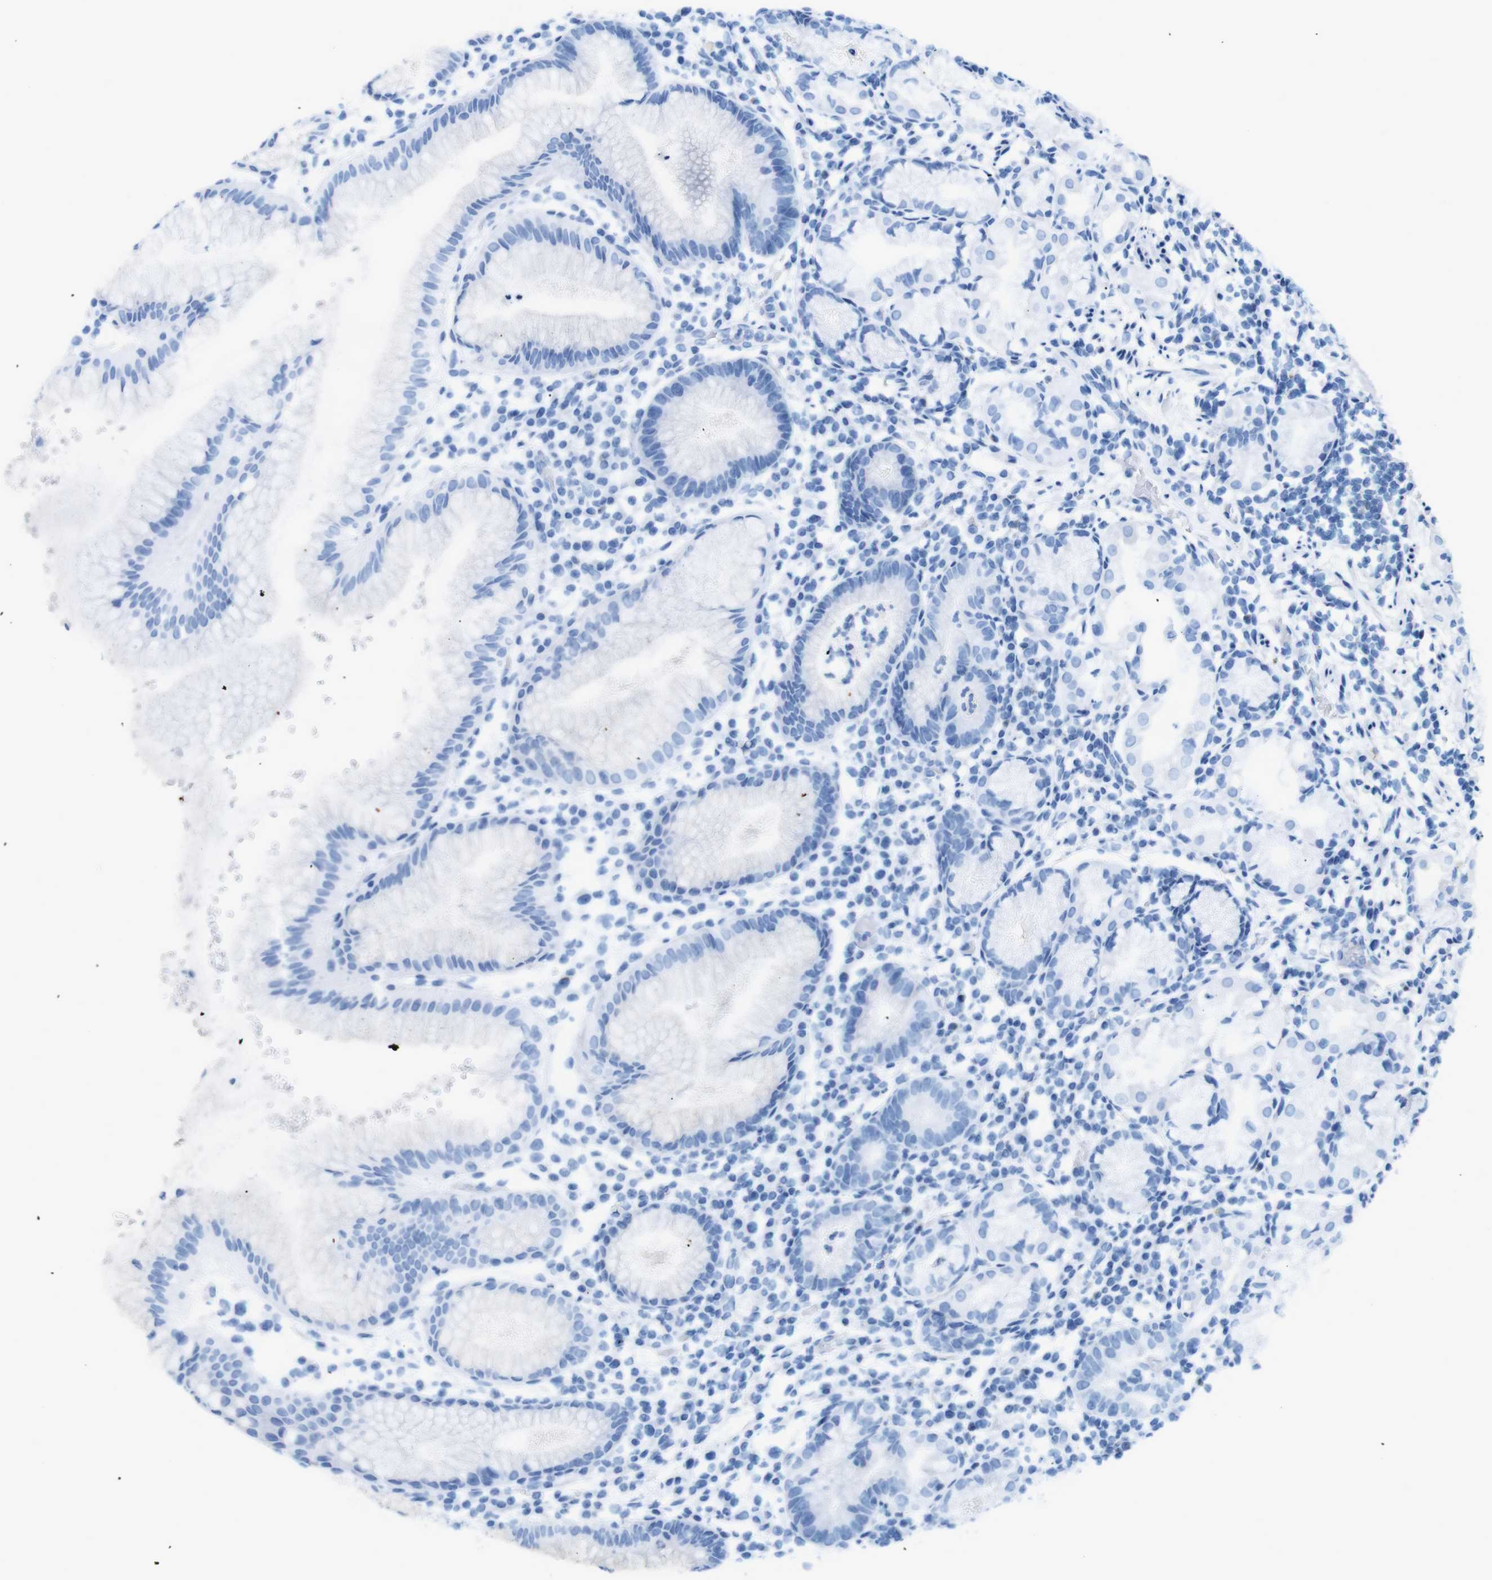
{"staining": {"intensity": "negative", "quantity": "none", "location": "none"}, "tissue": "stomach", "cell_type": "Glandular cells", "image_type": "normal", "snomed": [{"axis": "morphology", "description": "Normal tissue, NOS"}, {"axis": "topography", "description": "Stomach"}, {"axis": "topography", "description": "Stomach, lower"}], "caption": "This is an IHC micrograph of unremarkable stomach. There is no staining in glandular cells.", "gene": "TNFRSF4", "patient": {"sex": "female", "age": 75}}